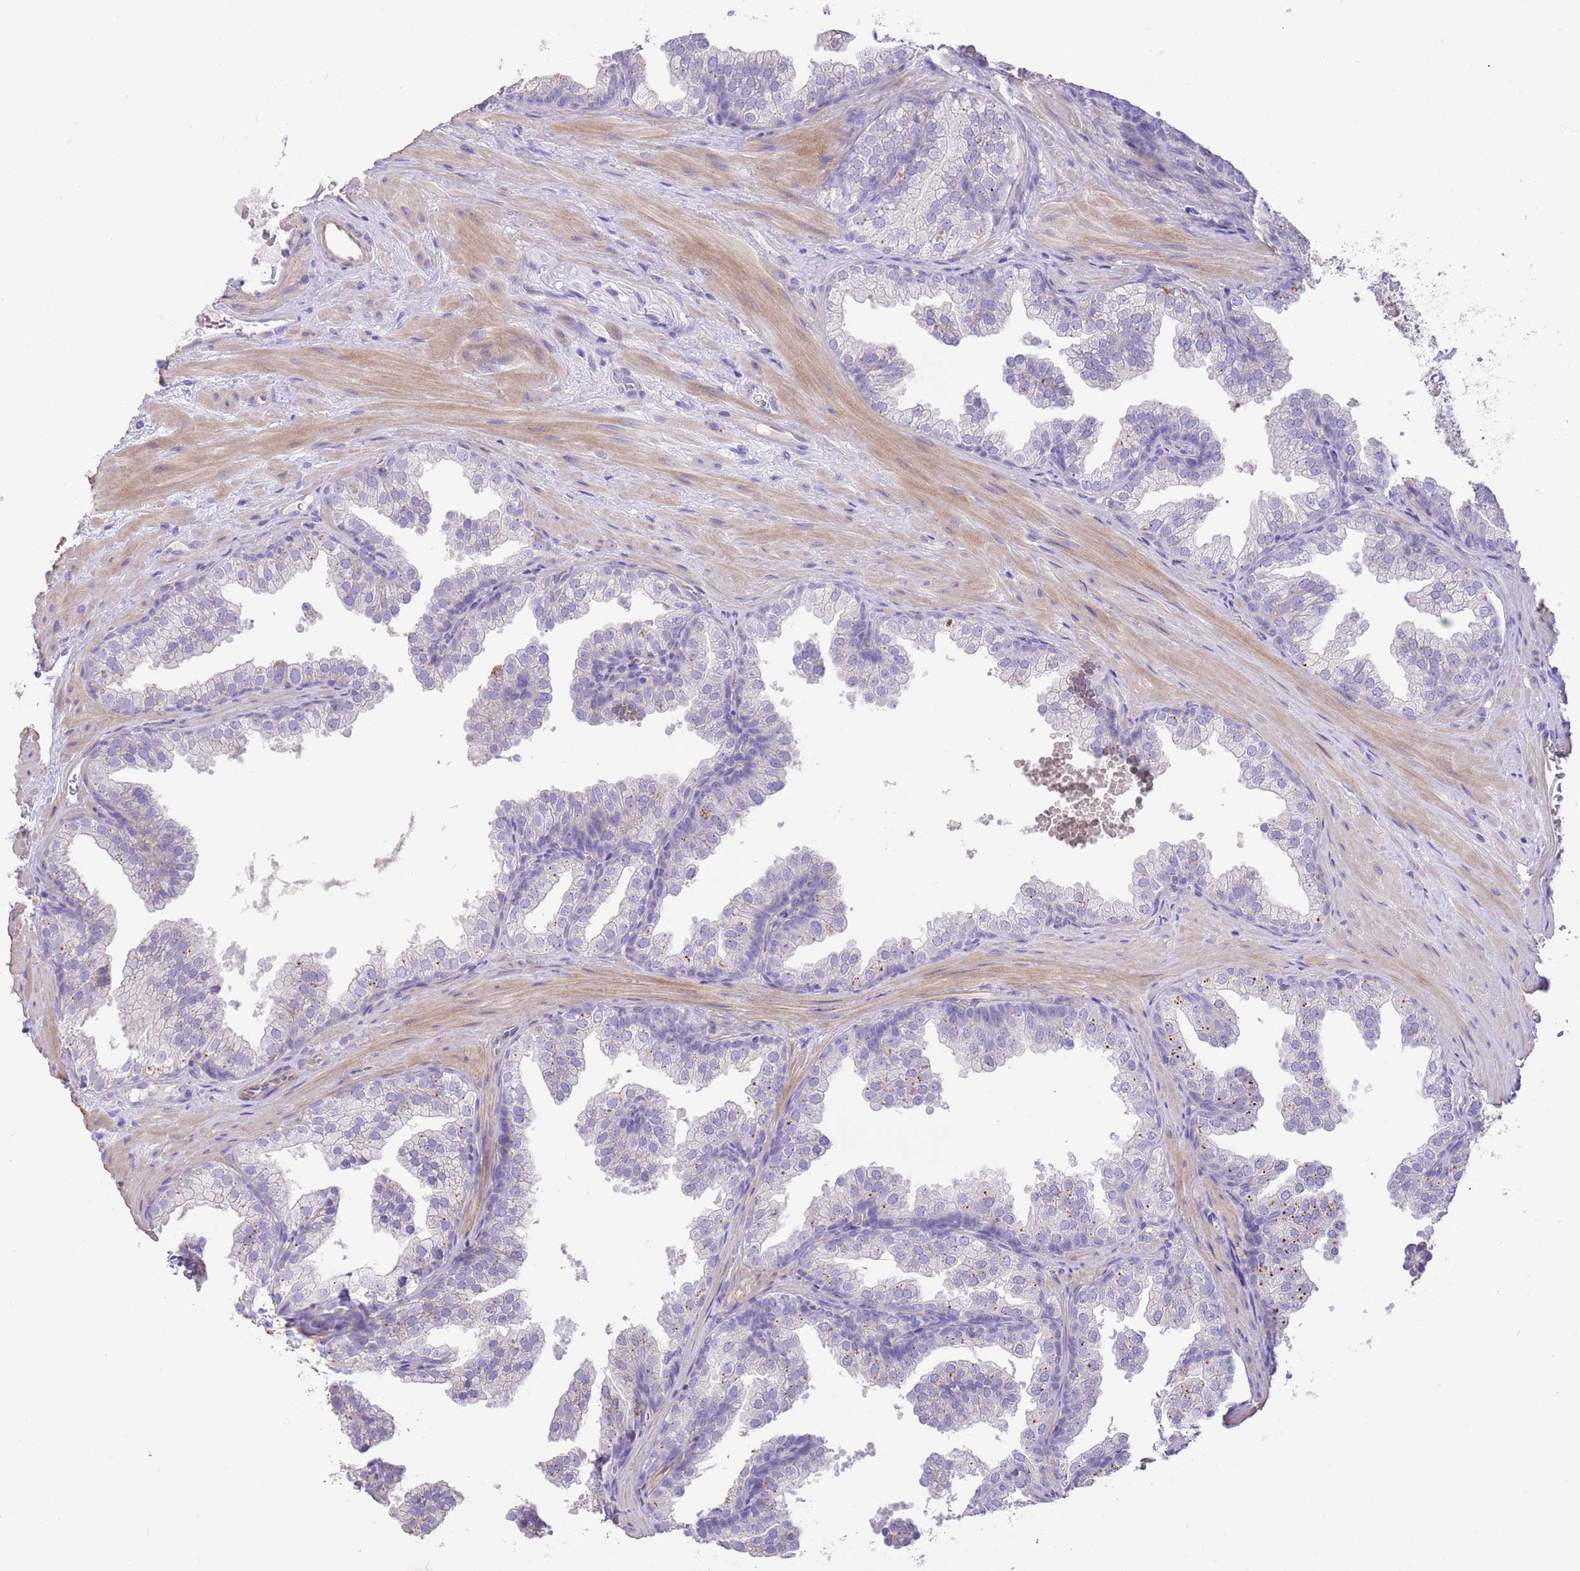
{"staining": {"intensity": "negative", "quantity": "none", "location": "none"}, "tissue": "prostate", "cell_type": "Glandular cells", "image_type": "normal", "snomed": [{"axis": "morphology", "description": "Normal tissue, NOS"}, {"axis": "topography", "description": "Prostate"}], "caption": "Human prostate stained for a protein using IHC reveals no positivity in glandular cells.", "gene": "SFTPA1", "patient": {"sex": "male", "age": 37}}